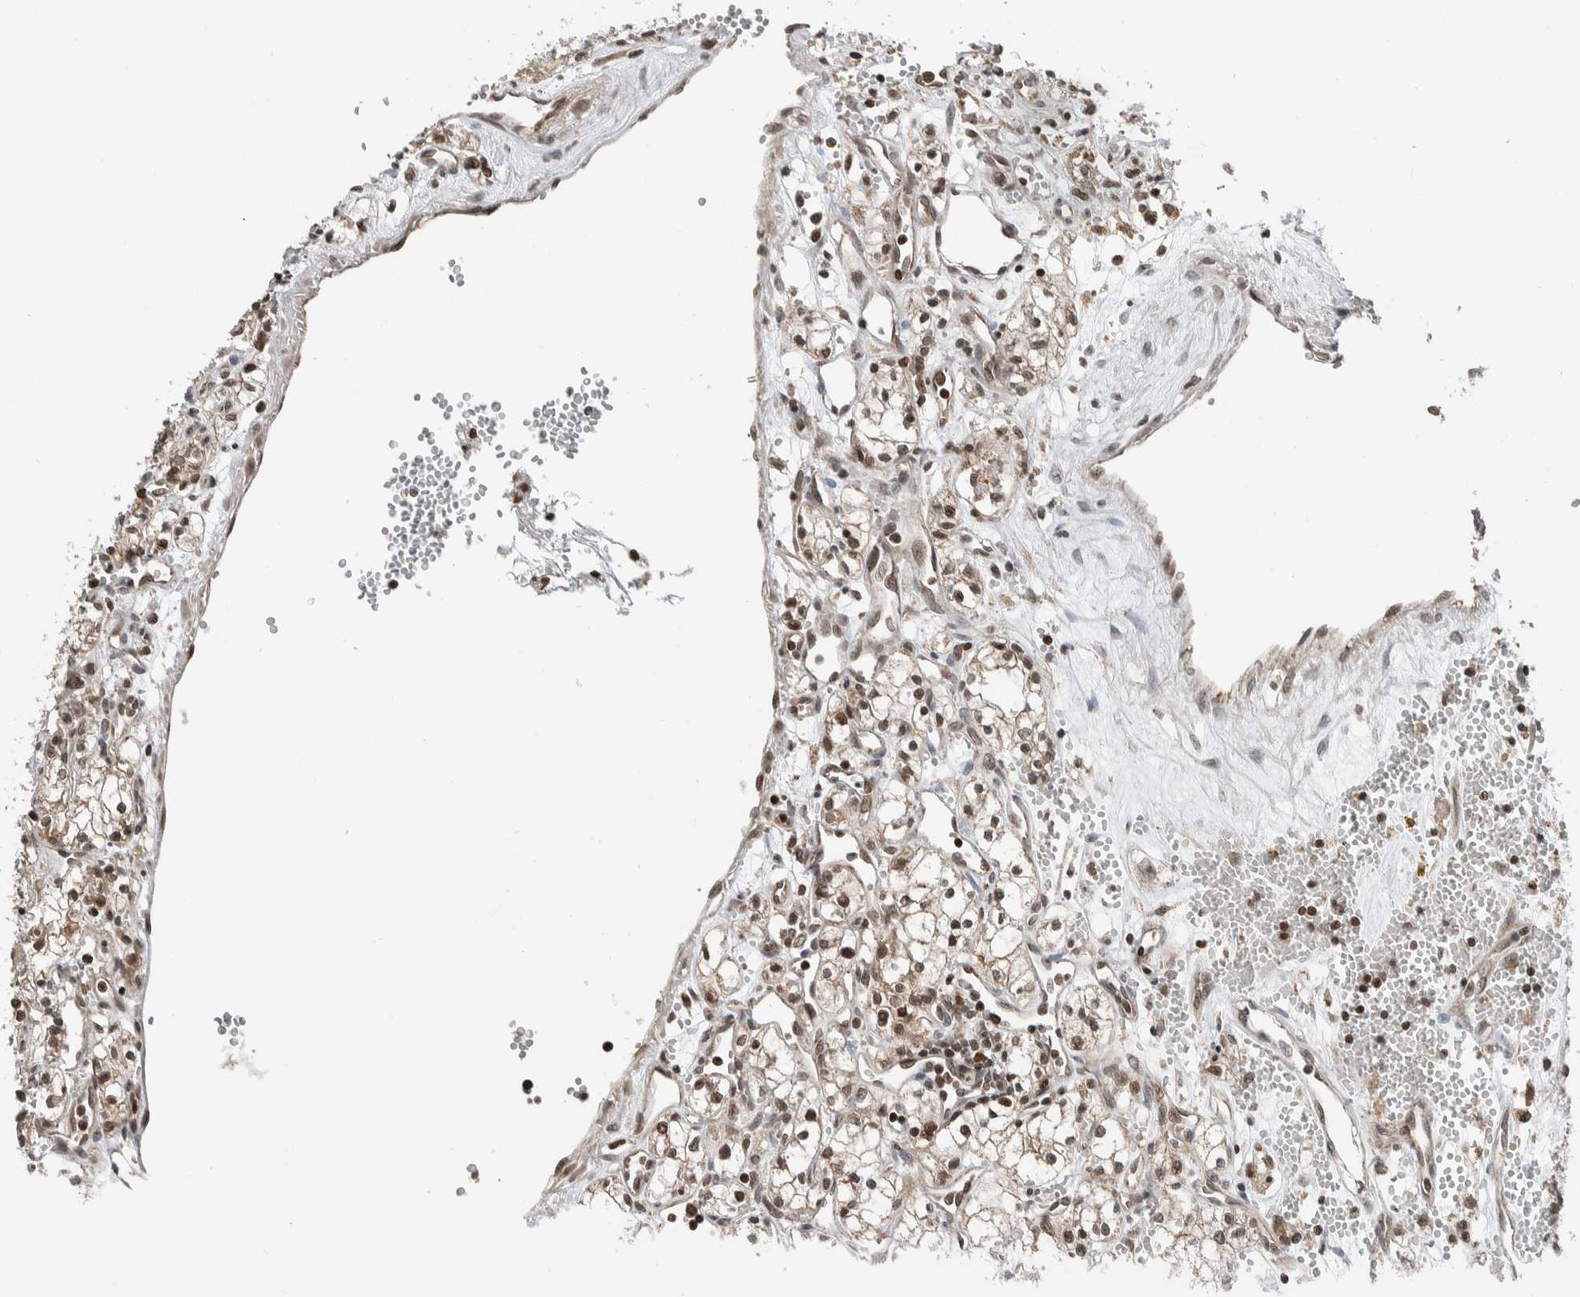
{"staining": {"intensity": "moderate", "quantity": "<25%", "location": "nuclear"}, "tissue": "renal cancer", "cell_type": "Tumor cells", "image_type": "cancer", "snomed": [{"axis": "morphology", "description": "Adenocarcinoma, NOS"}, {"axis": "topography", "description": "Kidney"}], "caption": "This micrograph shows IHC staining of human renal cancer, with low moderate nuclear staining in about <25% of tumor cells.", "gene": "NPLOC4", "patient": {"sex": "male", "age": 59}}